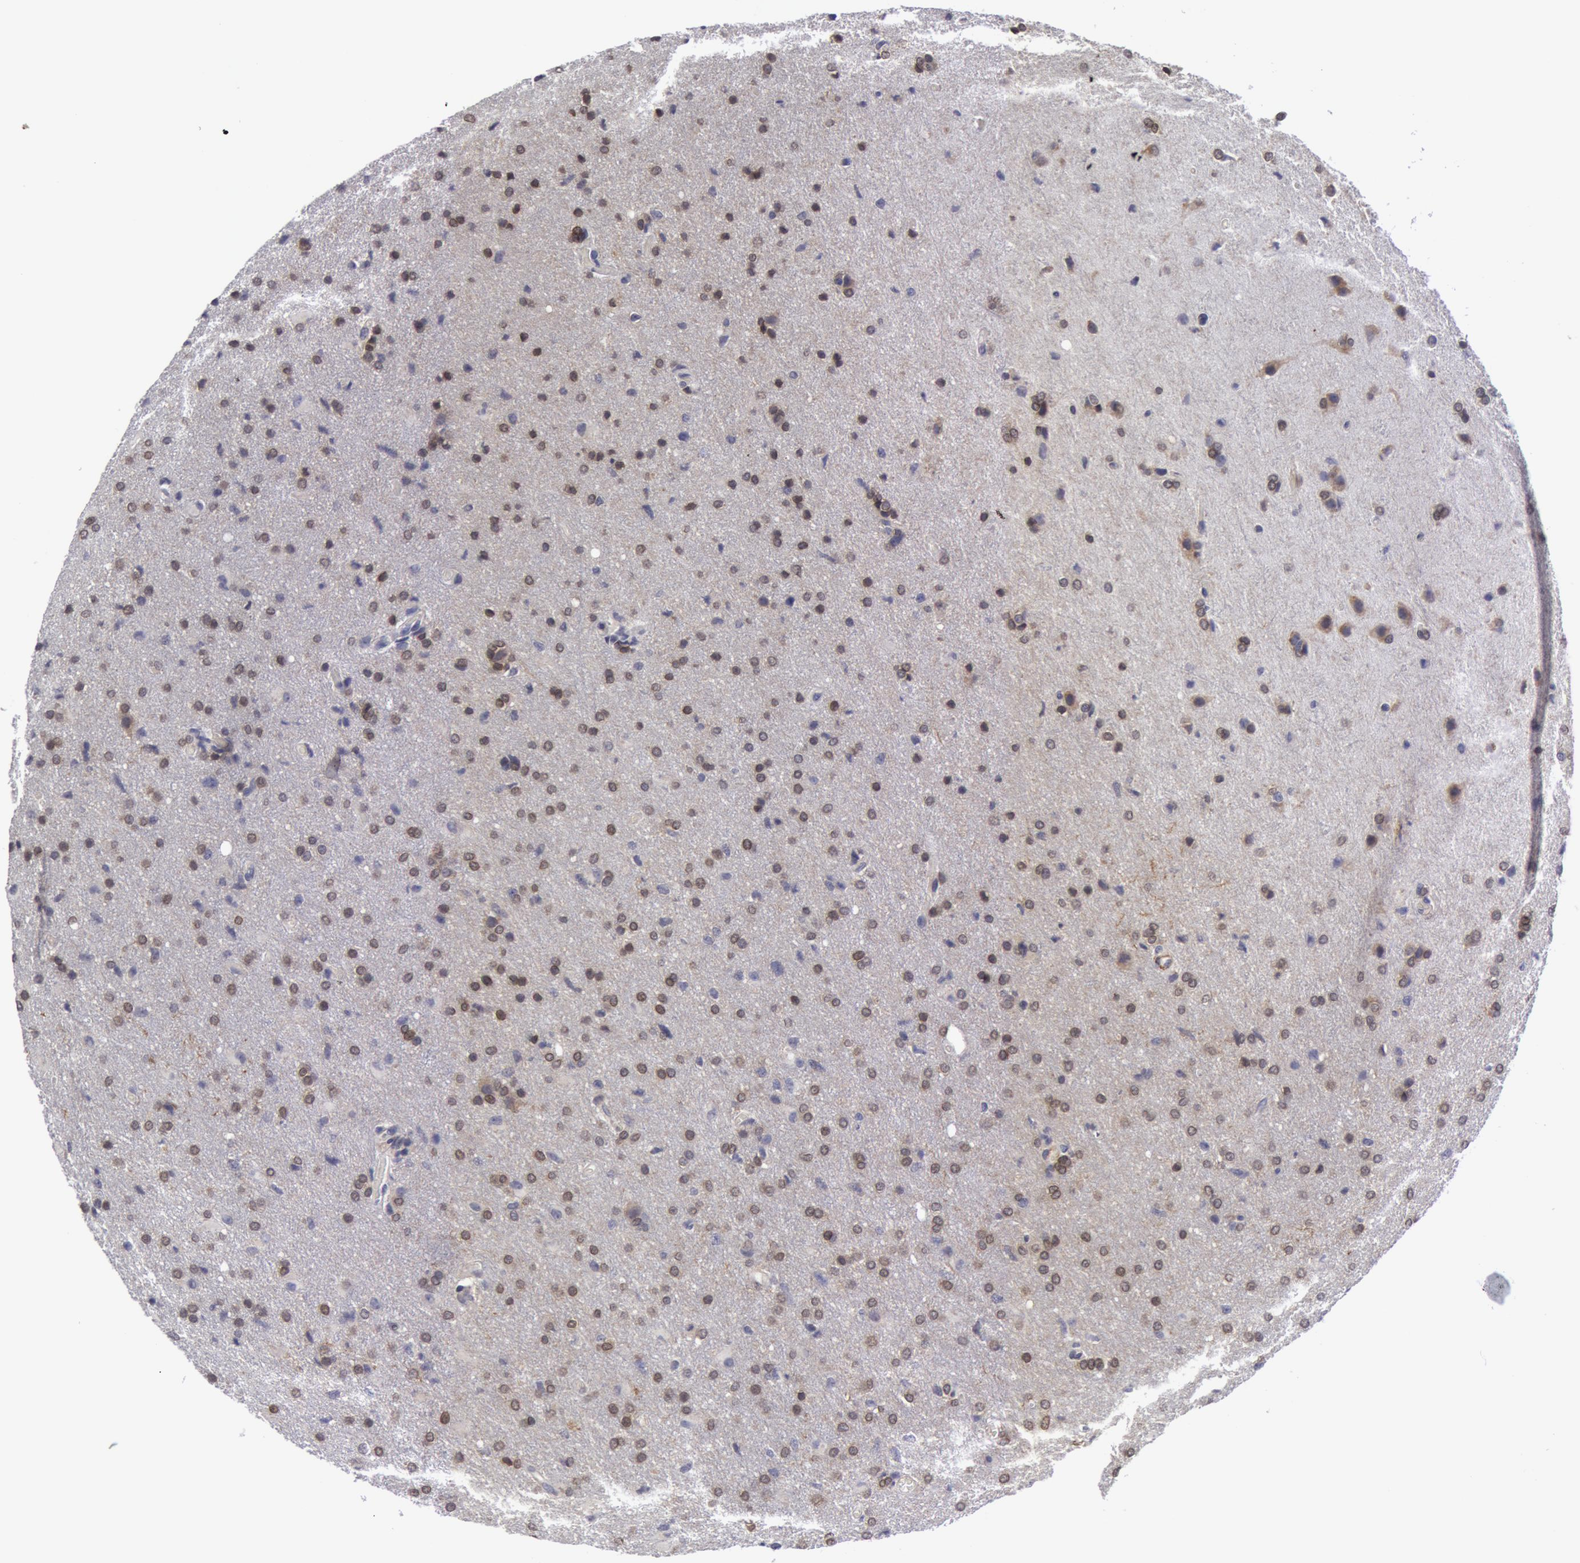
{"staining": {"intensity": "moderate", "quantity": "<25%", "location": "cytoplasmic/membranous,nuclear"}, "tissue": "glioma", "cell_type": "Tumor cells", "image_type": "cancer", "snomed": [{"axis": "morphology", "description": "Glioma, malignant, High grade"}, {"axis": "topography", "description": "Brain"}], "caption": "DAB (3,3'-diaminobenzidine) immunohistochemical staining of human glioma exhibits moderate cytoplasmic/membranous and nuclear protein staining in about <25% of tumor cells.", "gene": "IL23A", "patient": {"sex": "male", "age": 68}}